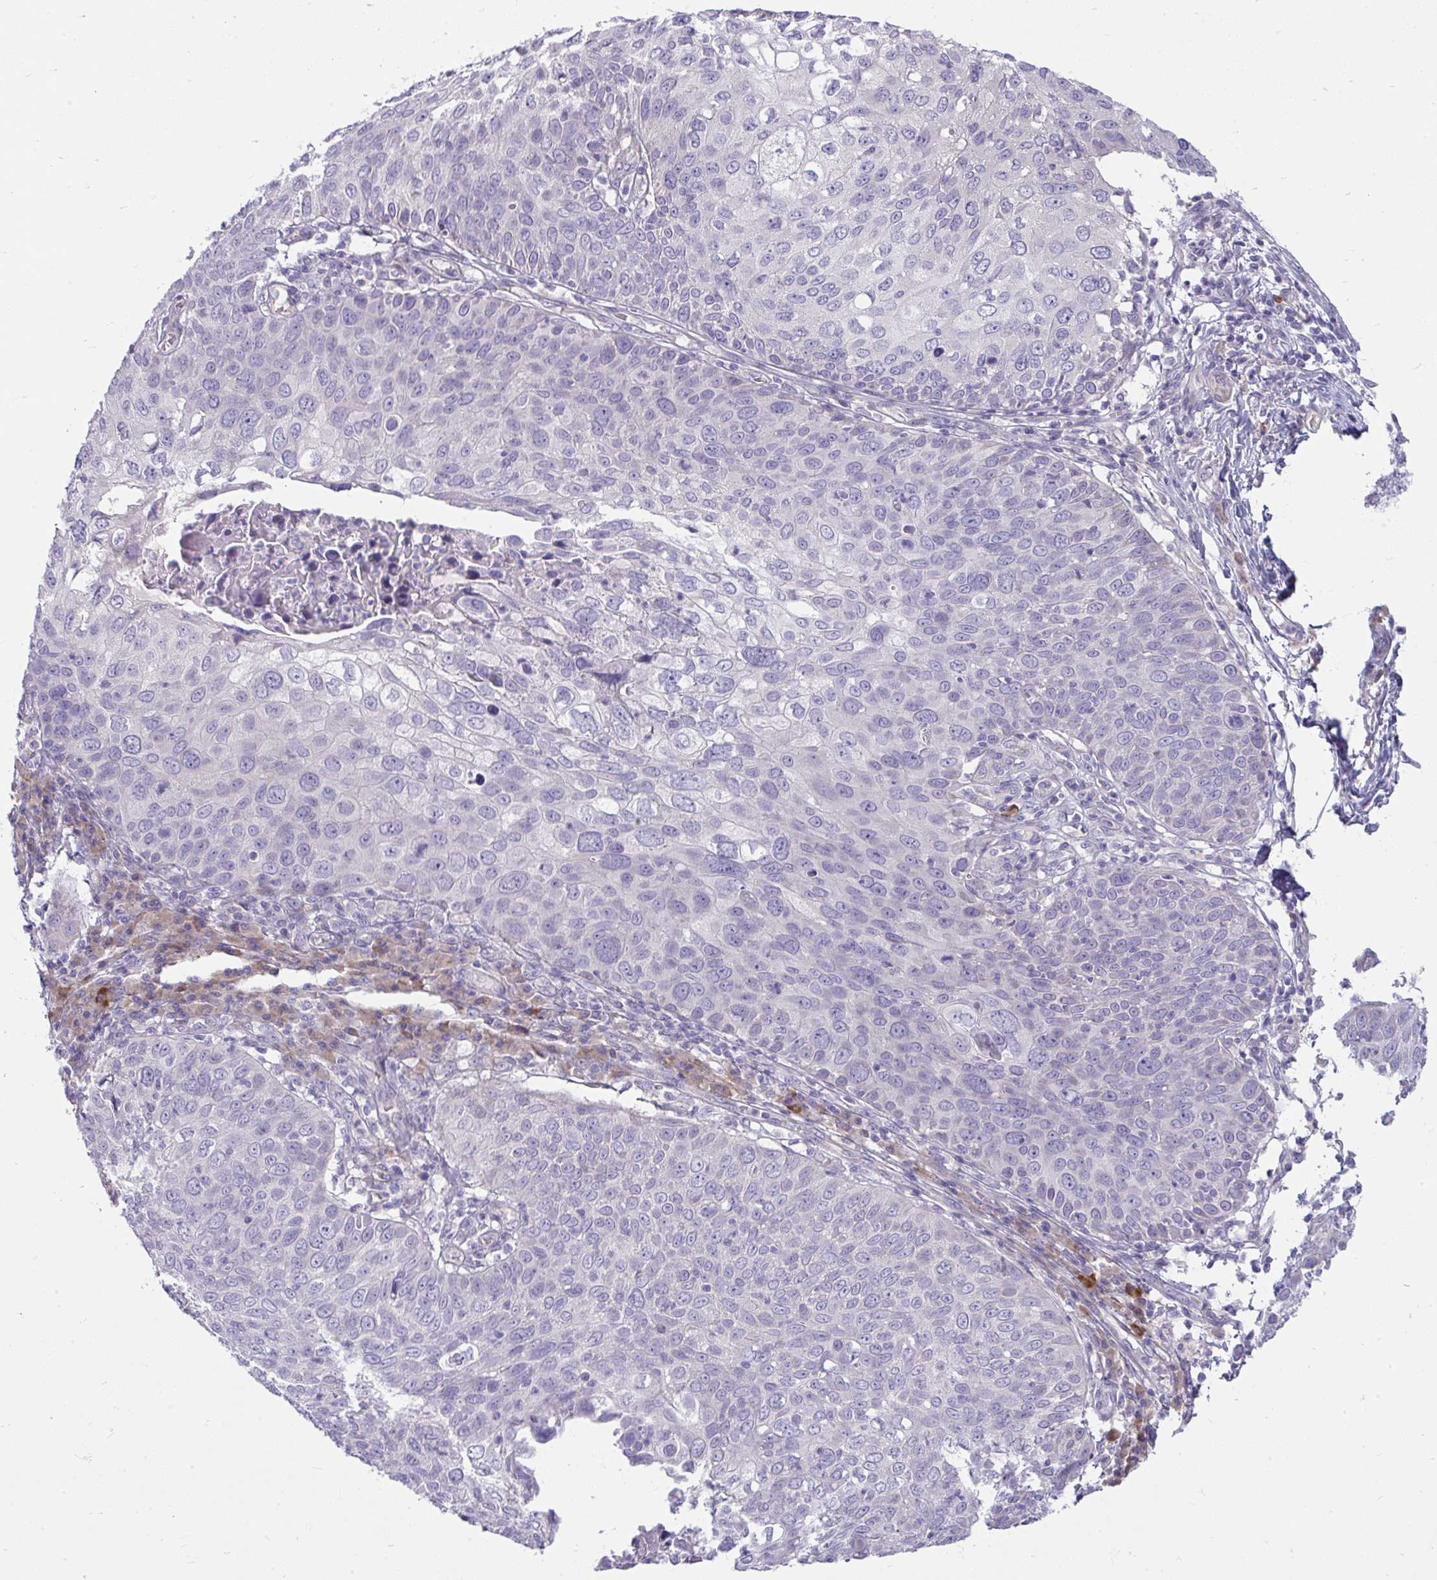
{"staining": {"intensity": "weak", "quantity": "<25%", "location": "cytoplasmic/membranous"}, "tissue": "skin cancer", "cell_type": "Tumor cells", "image_type": "cancer", "snomed": [{"axis": "morphology", "description": "Squamous cell carcinoma, NOS"}, {"axis": "topography", "description": "Skin"}], "caption": "The immunohistochemistry (IHC) image has no significant positivity in tumor cells of skin cancer (squamous cell carcinoma) tissue.", "gene": "PIGZ", "patient": {"sex": "male", "age": 87}}